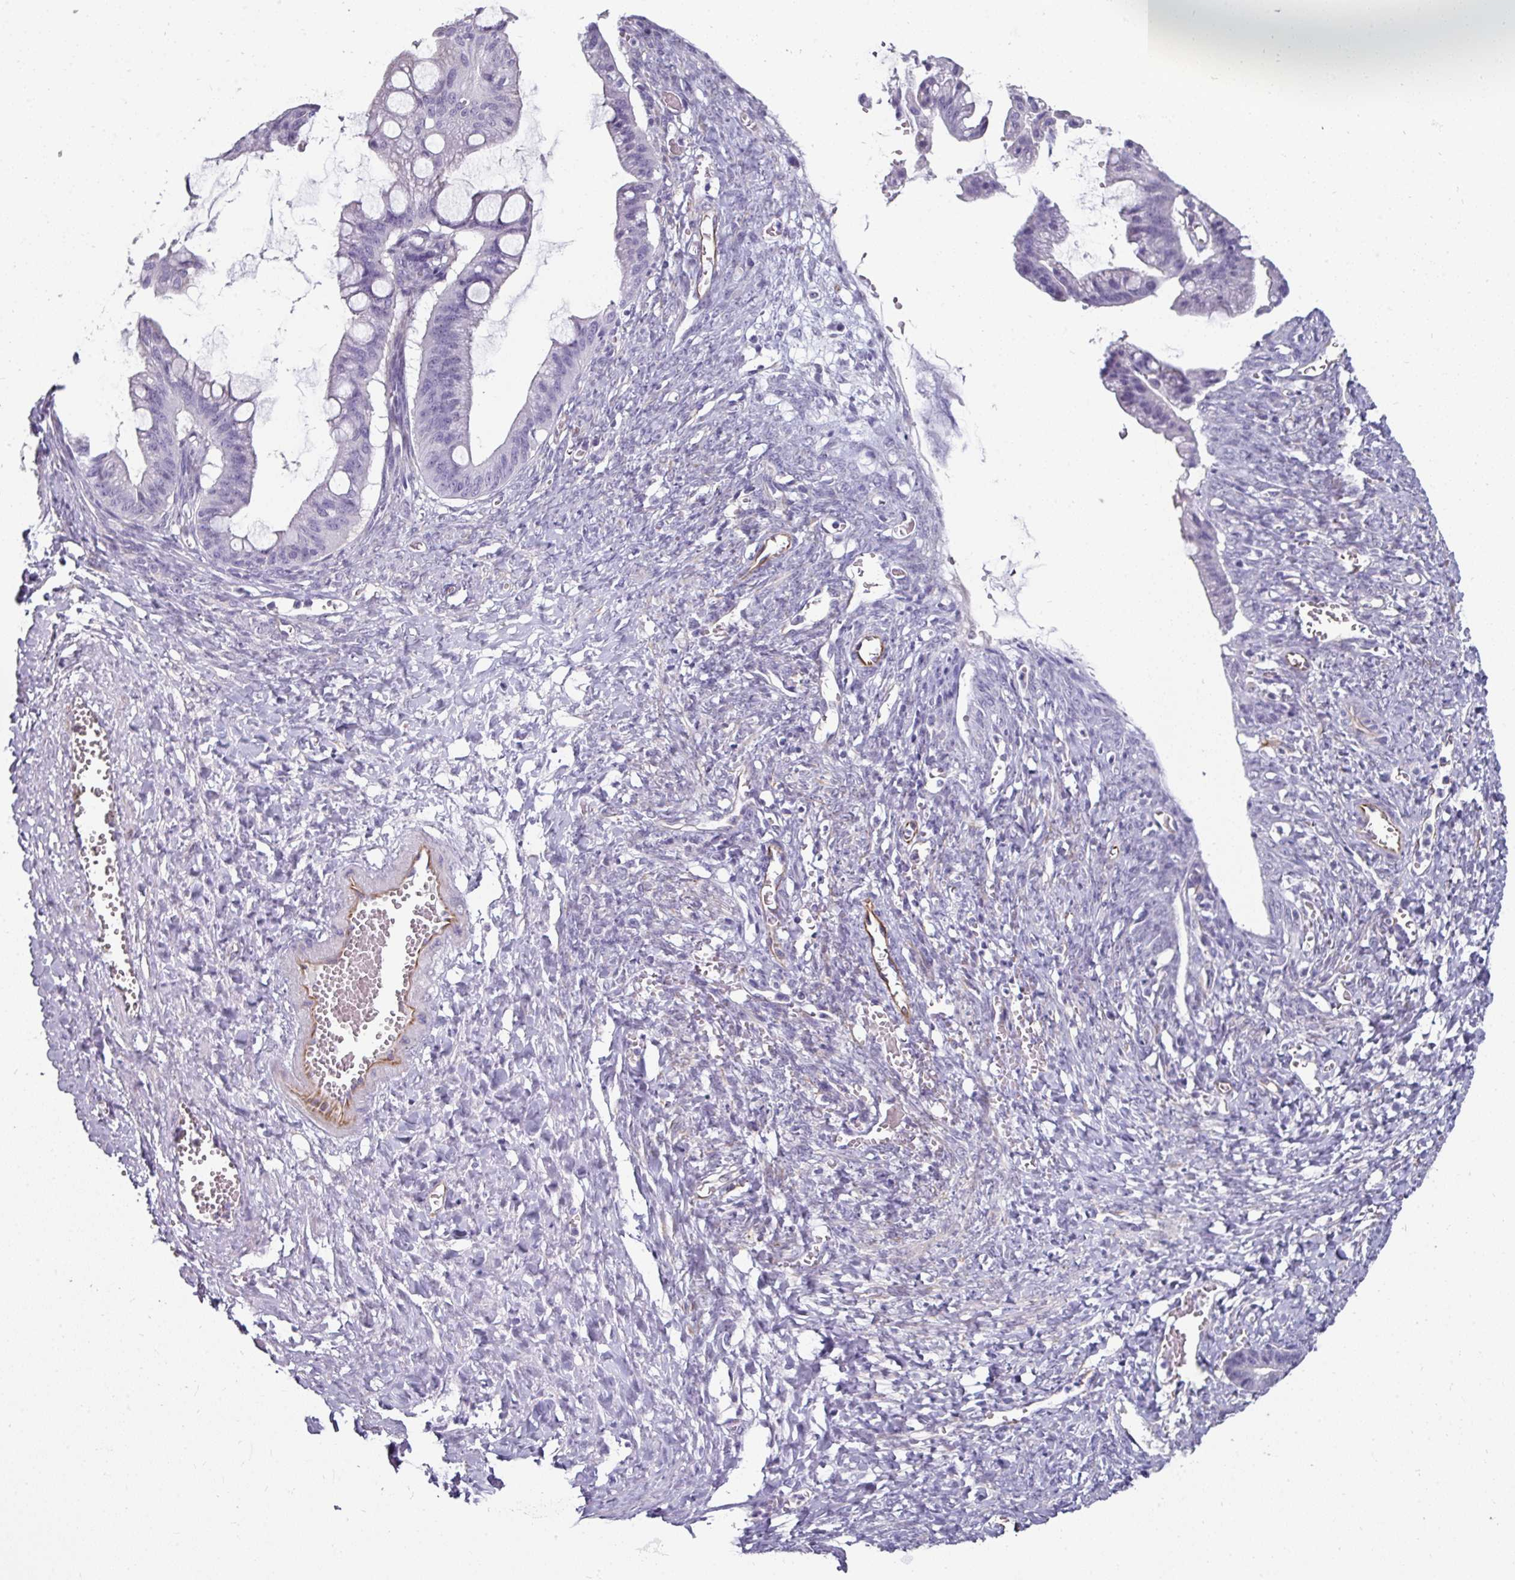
{"staining": {"intensity": "negative", "quantity": "none", "location": "none"}, "tissue": "ovarian cancer", "cell_type": "Tumor cells", "image_type": "cancer", "snomed": [{"axis": "morphology", "description": "Cystadenocarcinoma, mucinous, NOS"}, {"axis": "topography", "description": "Ovary"}], "caption": "This is an immunohistochemistry image of mucinous cystadenocarcinoma (ovarian). There is no staining in tumor cells.", "gene": "EYA3", "patient": {"sex": "female", "age": 73}}